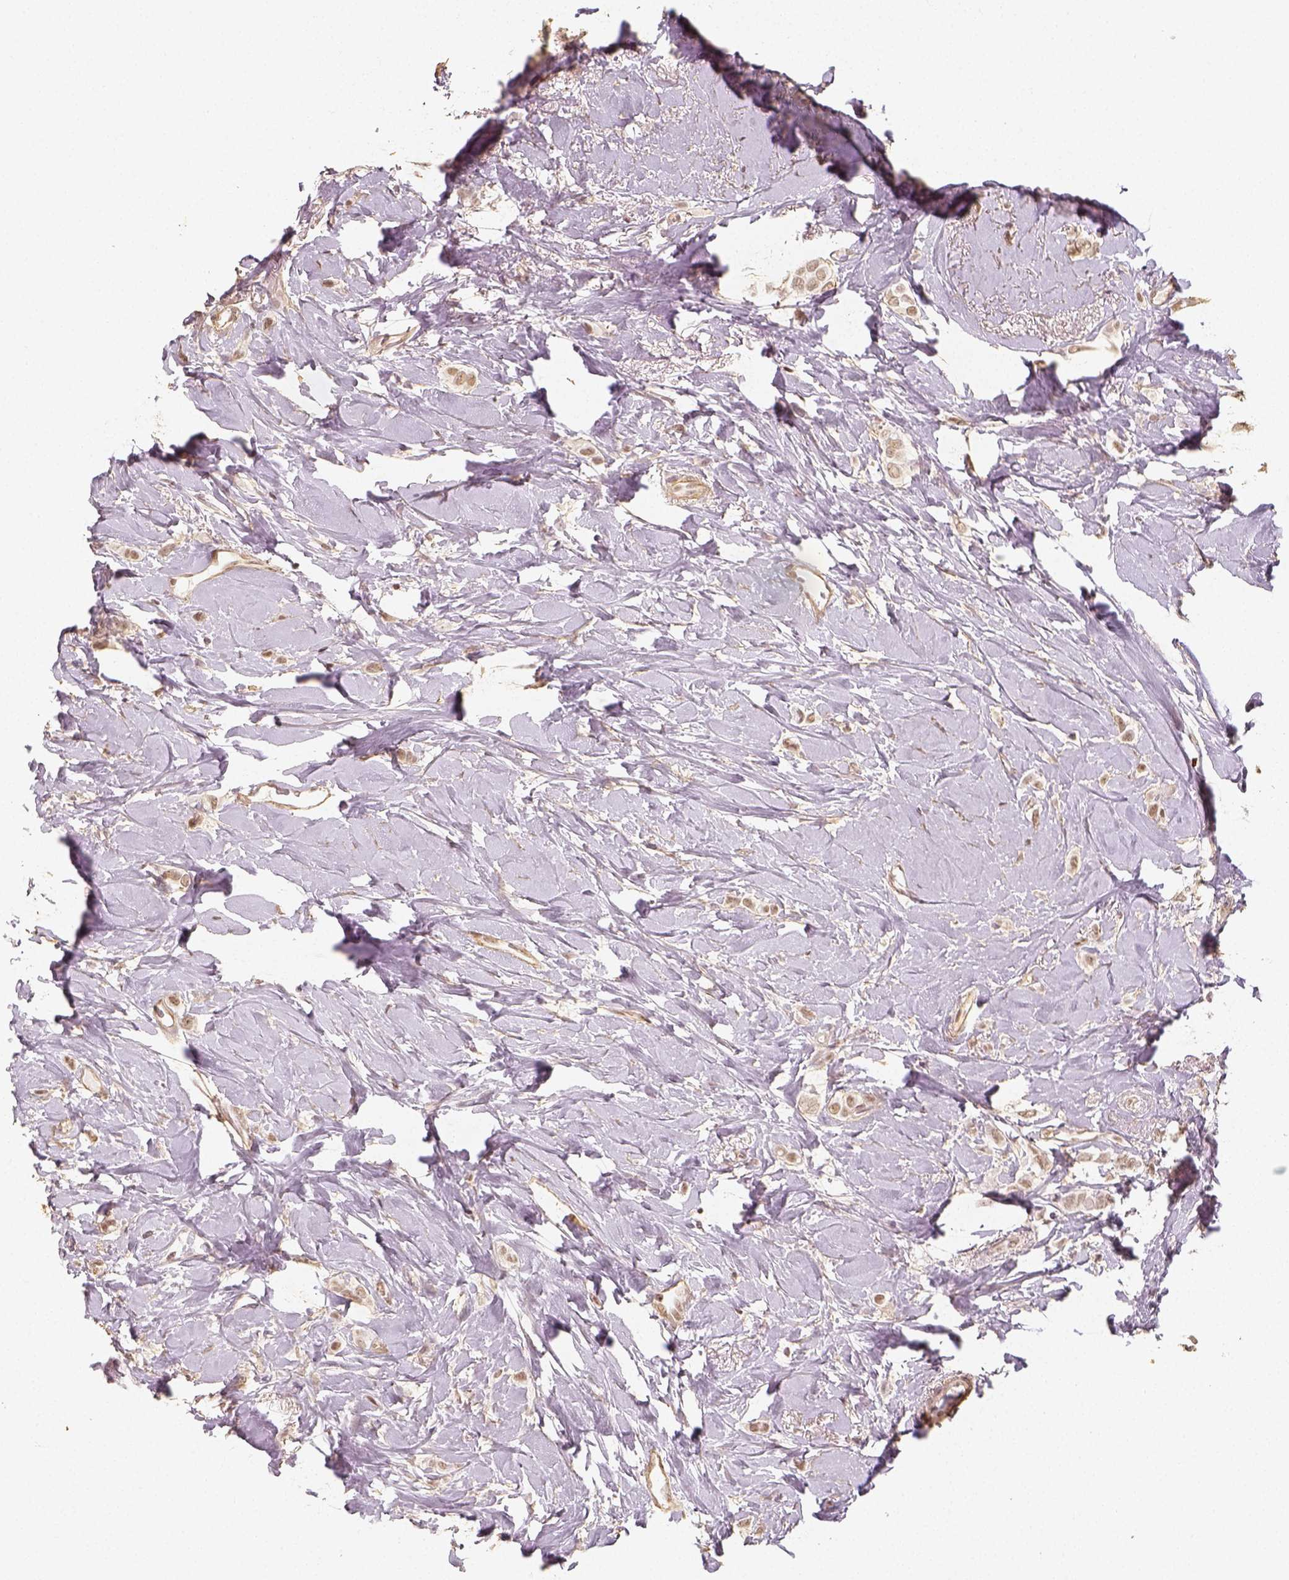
{"staining": {"intensity": "moderate", "quantity": ">75%", "location": "nuclear"}, "tissue": "breast cancer", "cell_type": "Tumor cells", "image_type": "cancer", "snomed": [{"axis": "morphology", "description": "Lobular carcinoma"}, {"axis": "topography", "description": "Breast"}], "caption": "High-power microscopy captured an immunohistochemistry photomicrograph of breast cancer, revealing moderate nuclear positivity in about >75% of tumor cells.", "gene": "HDAC1", "patient": {"sex": "female", "age": 66}}